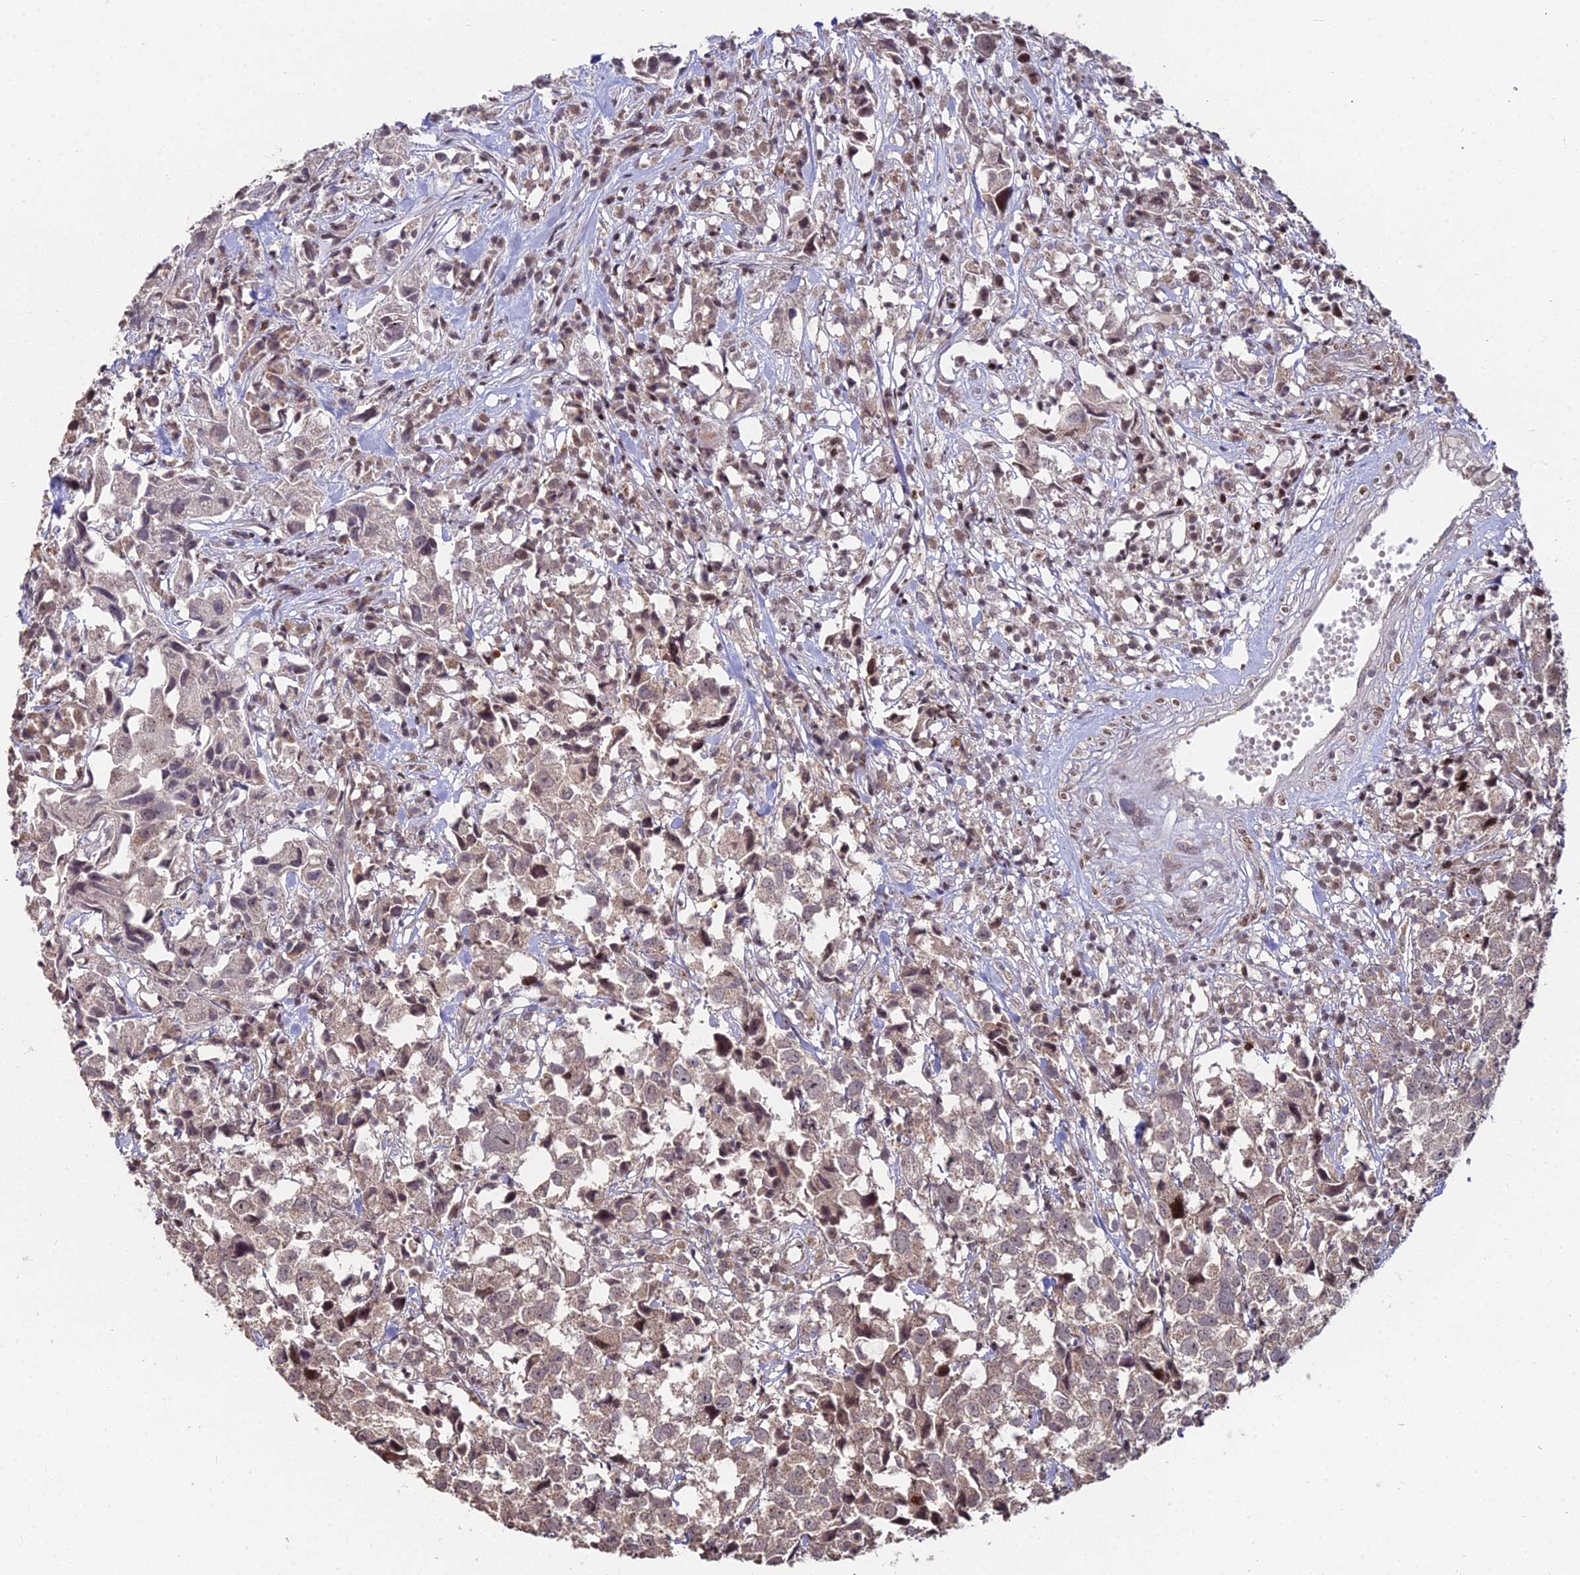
{"staining": {"intensity": "moderate", "quantity": ">75%", "location": "cytoplasmic/membranous,nuclear"}, "tissue": "urothelial cancer", "cell_type": "Tumor cells", "image_type": "cancer", "snomed": [{"axis": "morphology", "description": "Urothelial carcinoma, High grade"}, {"axis": "topography", "description": "Urinary bladder"}], "caption": "IHC (DAB) staining of urothelial cancer displays moderate cytoplasmic/membranous and nuclear protein staining in approximately >75% of tumor cells. The staining was performed using DAB (3,3'-diaminobenzidine) to visualize the protein expression in brown, while the nuclei were stained in blue with hematoxylin (Magnification: 20x).", "gene": "RBMS2", "patient": {"sex": "female", "age": 75}}